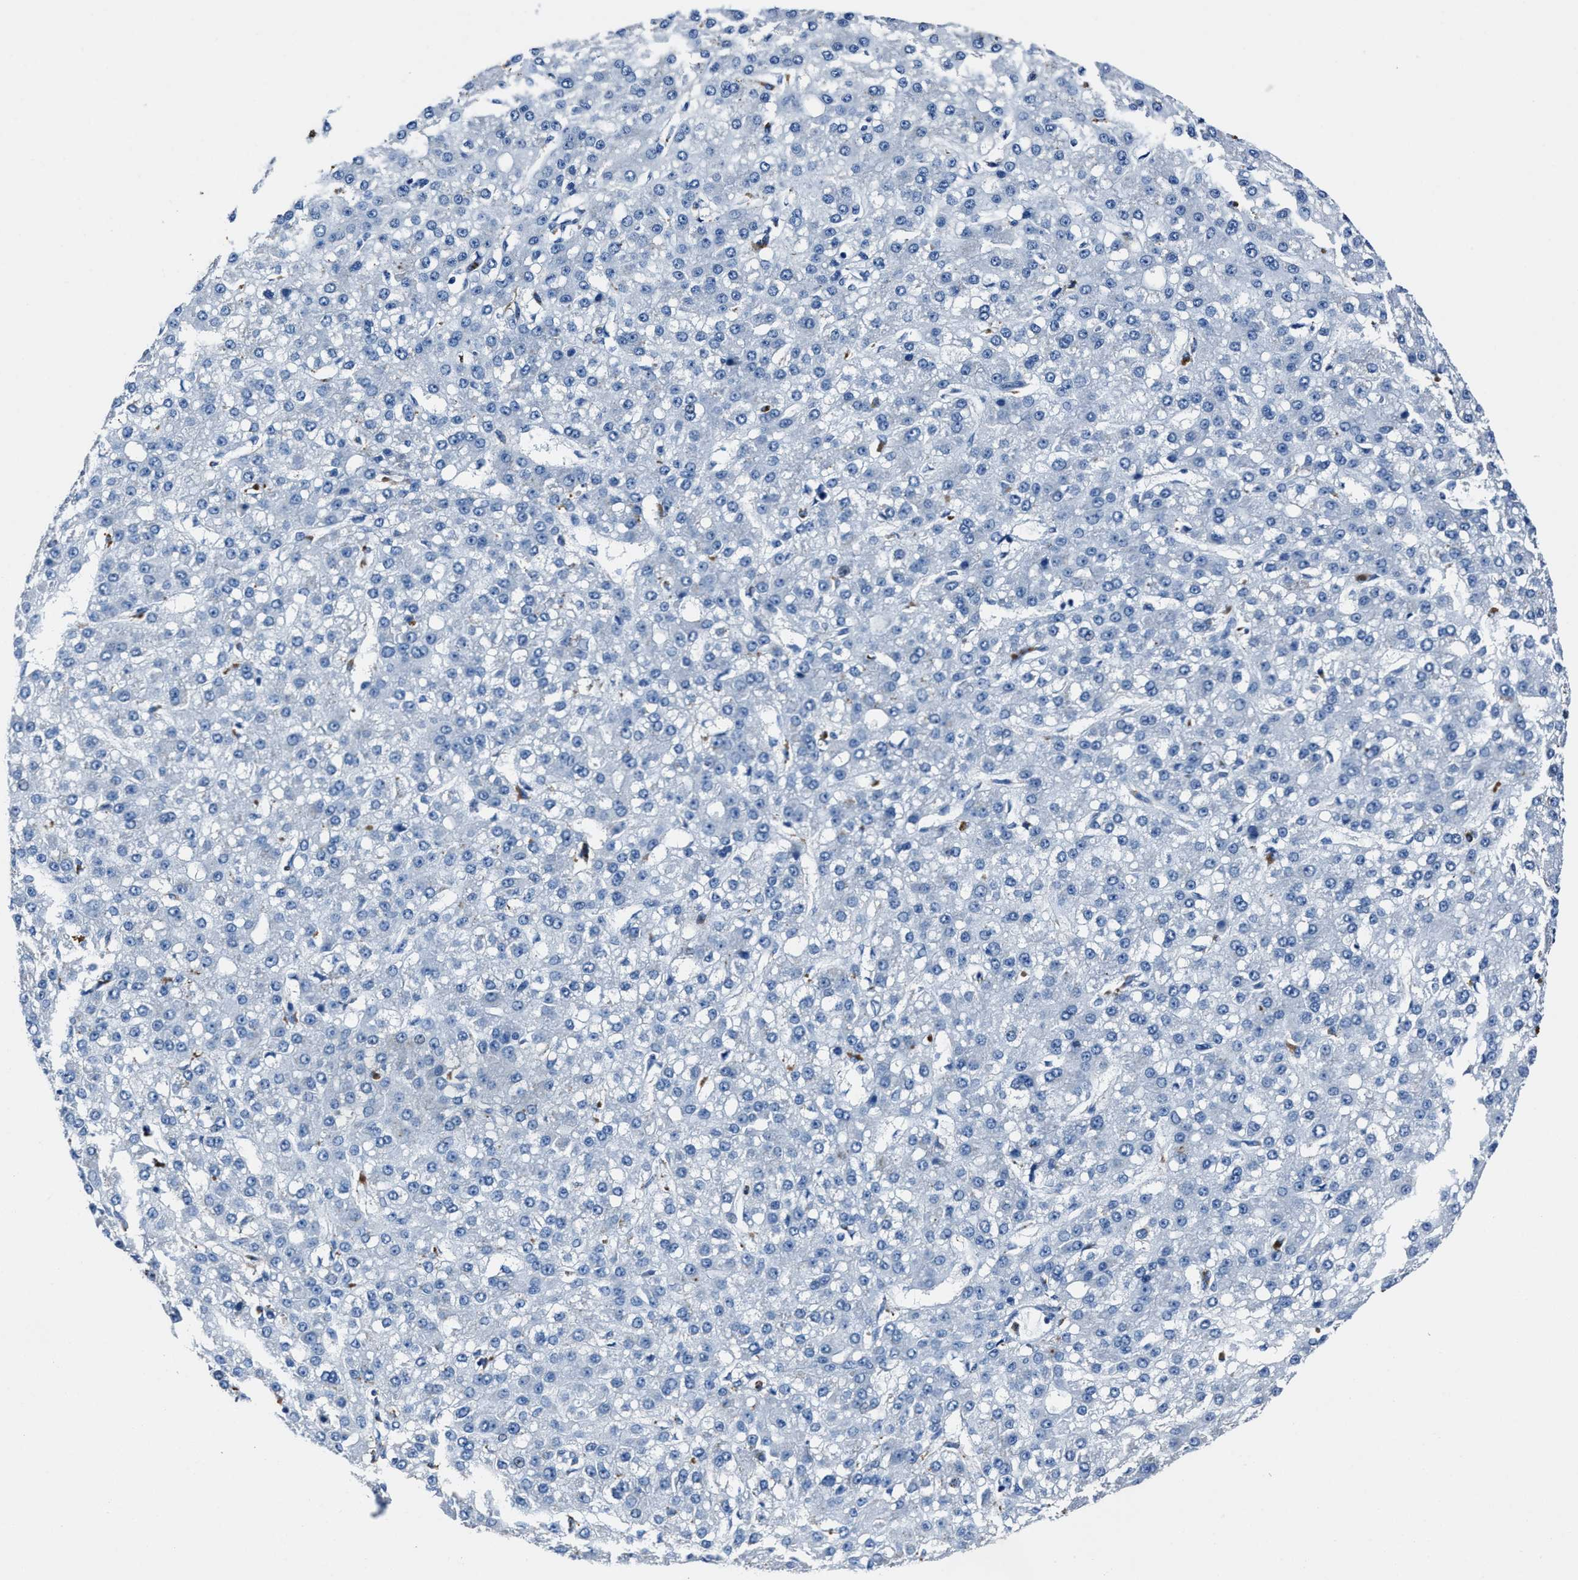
{"staining": {"intensity": "negative", "quantity": "none", "location": "none"}, "tissue": "liver cancer", "cell_type": "Tumor cells", "image_type": "cancer", "snomed": [{"axis": "morphology", "description": "Carcinoma, Hepatocellular, NOS"}, {"axis": "topography", "description": "Liver"}], "caption": "An image of liver hepatocellular carcinoma stained for a protein shows no brown staining in tumor cells.", "gene": "FGL2", "patient": {"sex": "male", "age": 67}}